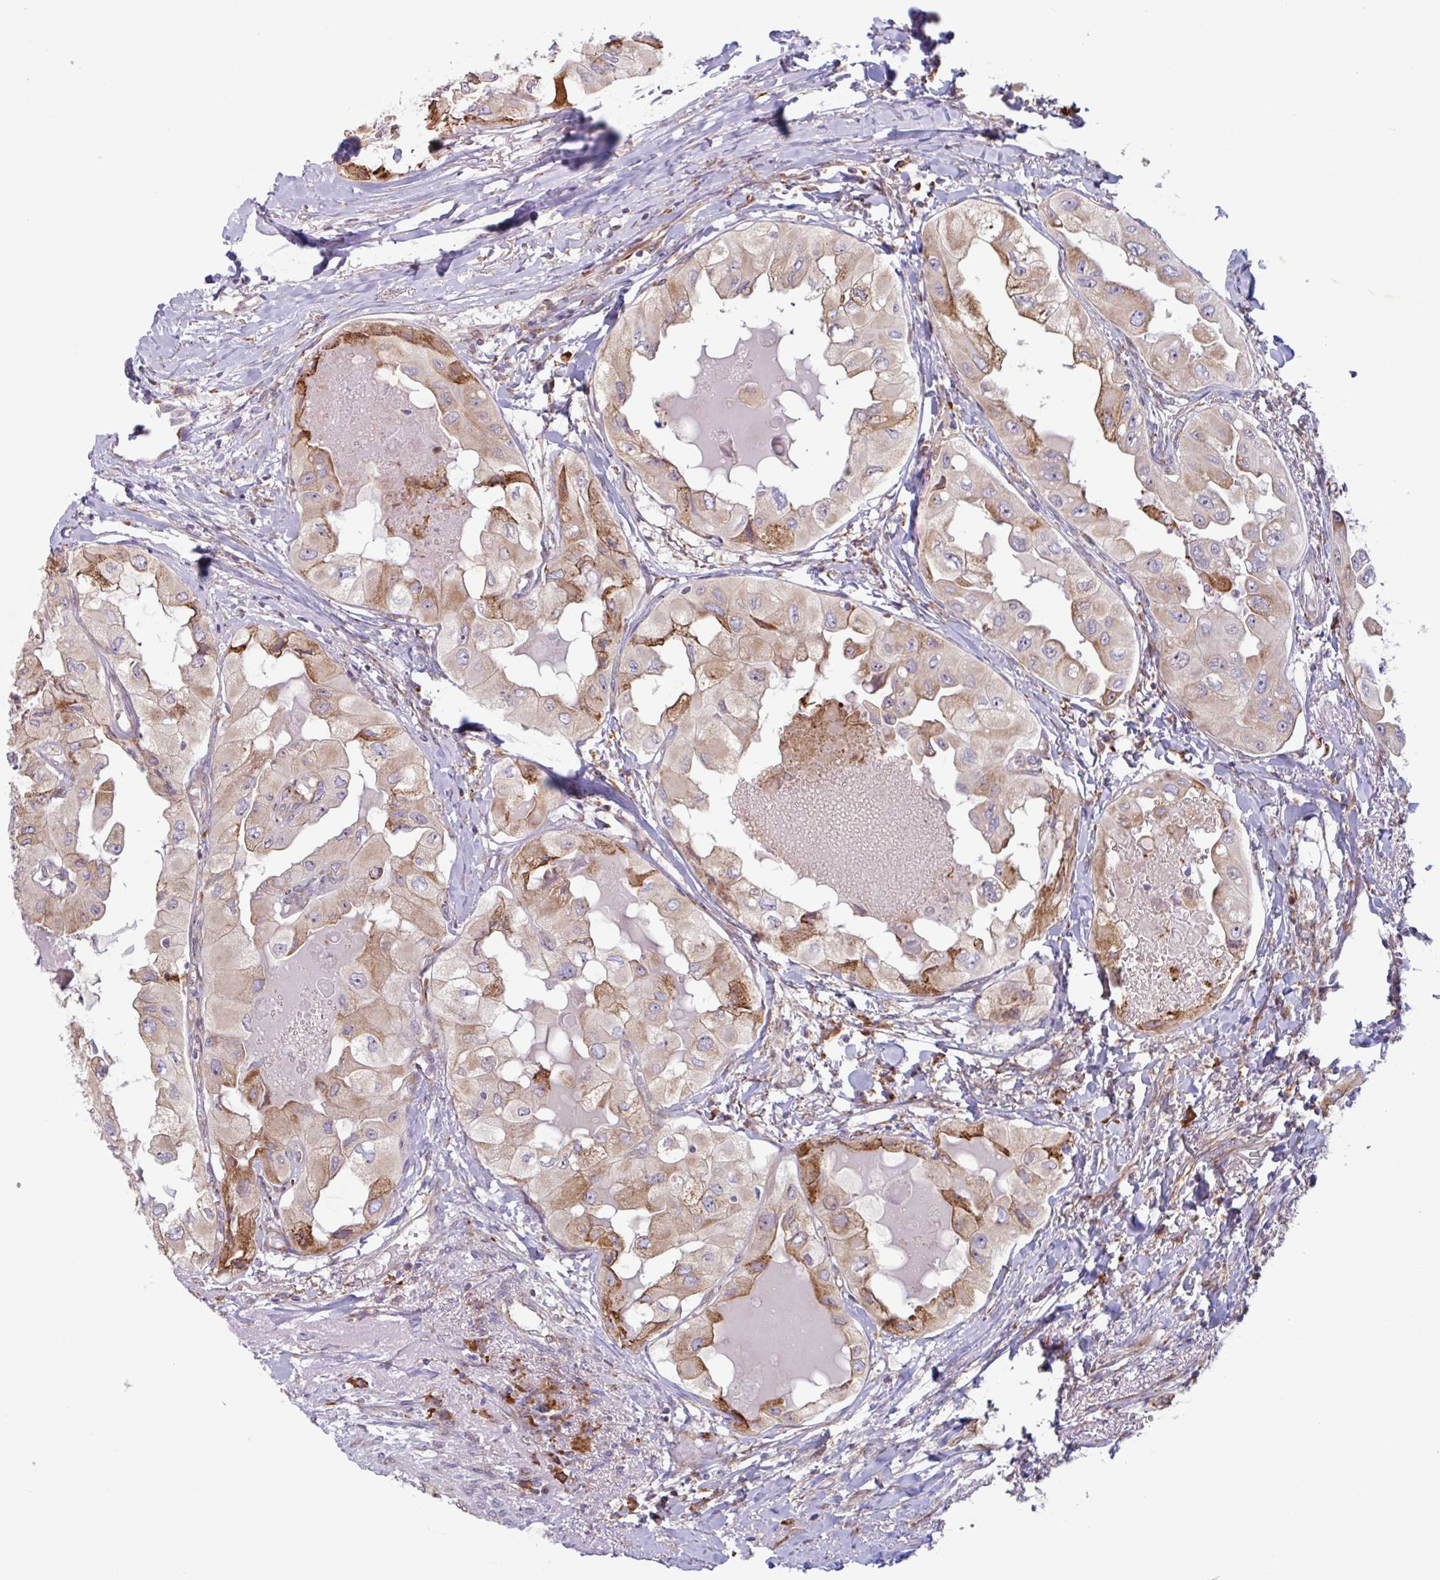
{"staining": {"intensity": "moderate", "quantity": "25%-75%", "location": "cytoplasmic/membranous"}, "tissue": "thyroid cancer", "cell_type": "Tumor cells", "image_type": "cancer", "snomed": [{"axis": "morphology", "description": "Normal tissue, NOS"}, {"axis": "morphology", "description": "Papillary adenocarcinoma, NOS"}, {"axis": "topography", "description": "Thyroid gland"}], "caption": "Human thyroid papillary adenocarcinoma stained for a protein (brown) shows moderate cytoplasmic/membranous positive positivity in approximately 25%-75% of tumor cells.", "gene": "RIT1", "patient": {"sex": "female", "age": 59}}